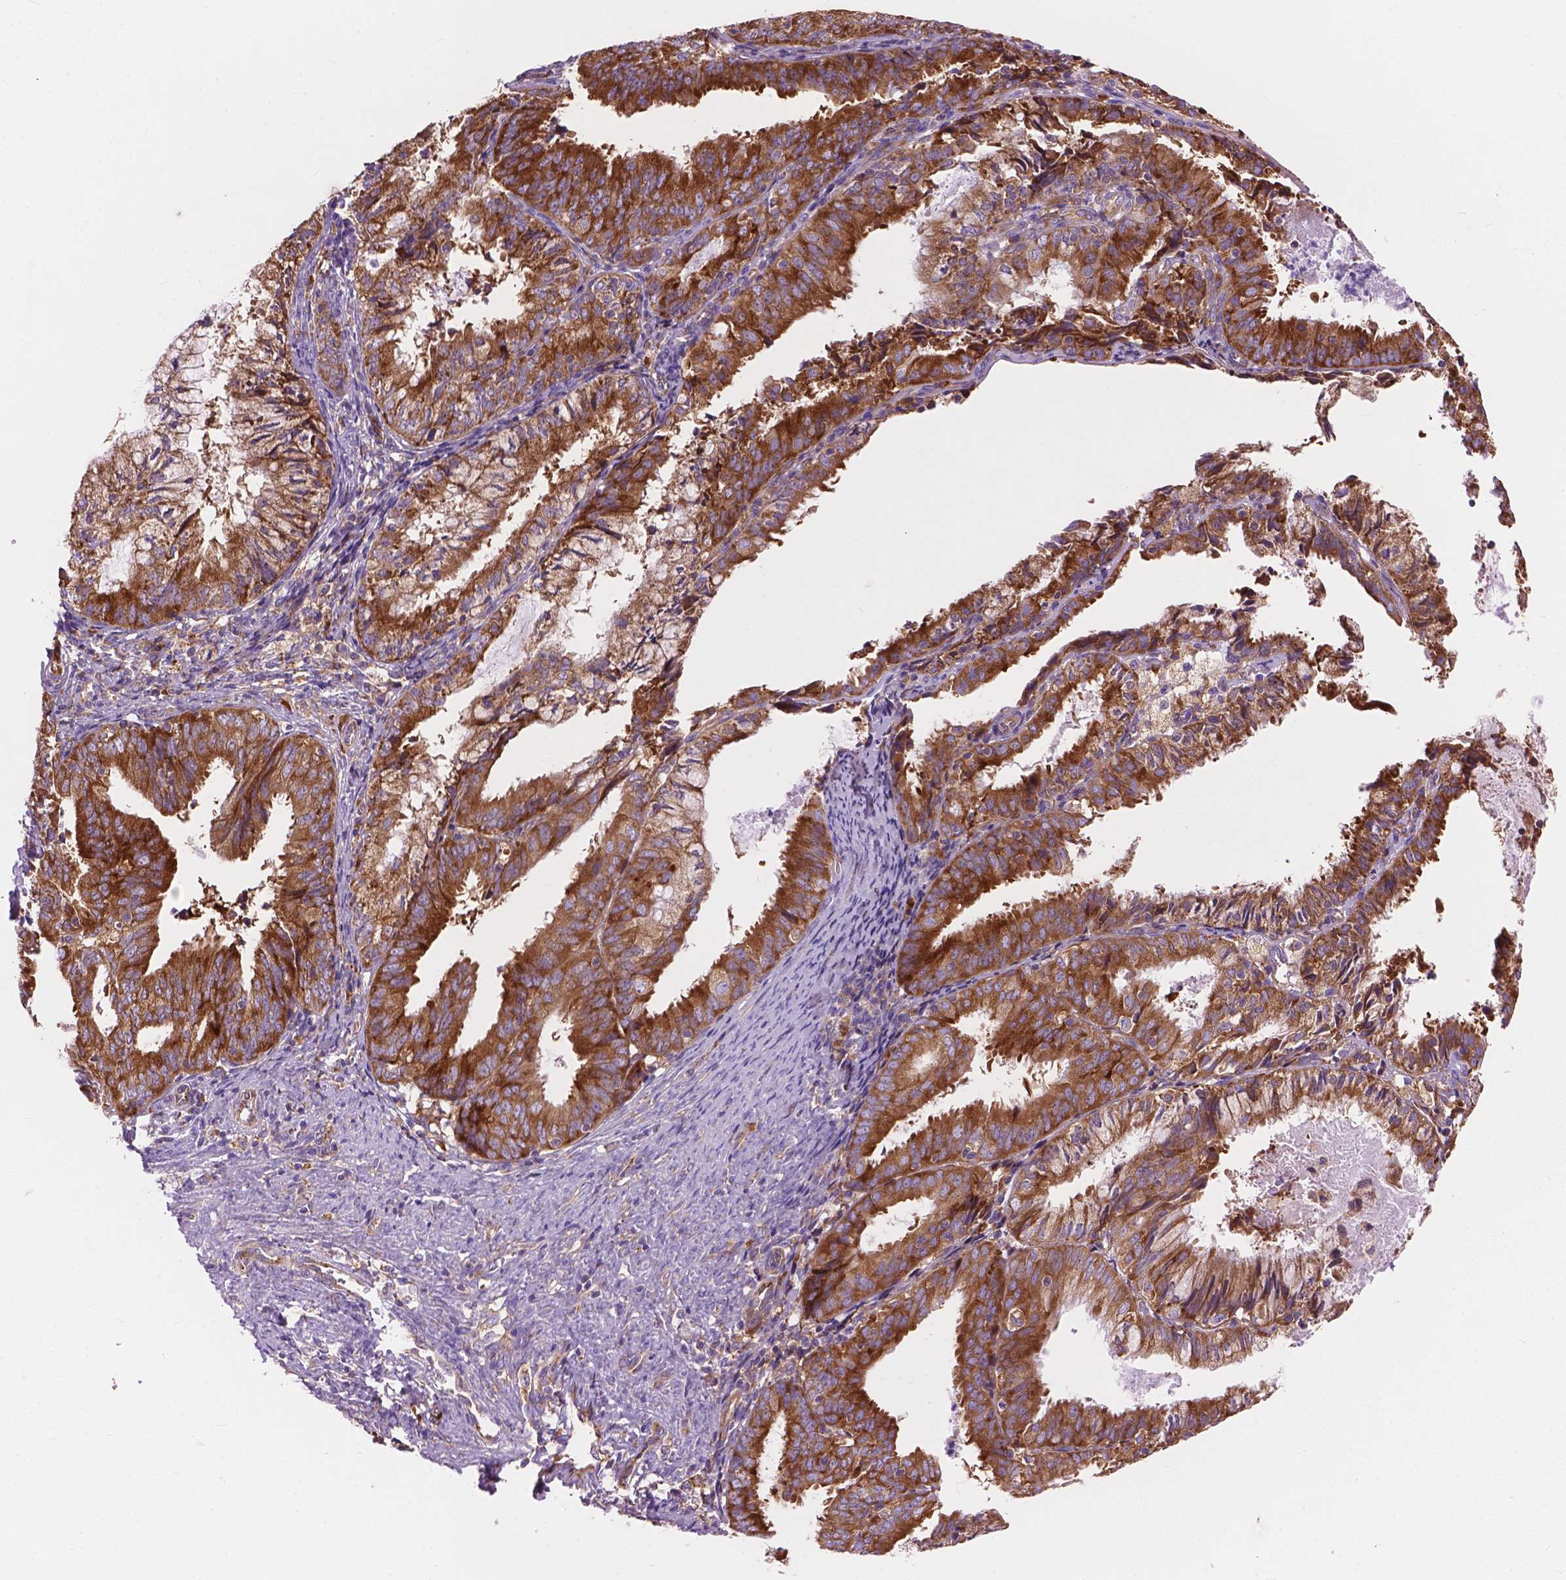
{"staining": {"intensity": "moderate", "quantity": ">75%", "location": "cytoplasmic/membranous"}, "tissue": "endometrial cancer", "cell_type": "Tumor cells", "image_type": "cancer", "snomed": [{"axis": "morphology", "description": "Adenocarcinoma, NOS"}, {"axis": "topography", "description": "Endometrium"}], "caption": "A medium amount of moderate cytoplasmic/membranous positivity is seen in about >75% of tumor cells in adenocarcinoma (endometrial) tissue.", "gene": "RPL37A", "patient": {"sex": "female", "age": 57}}